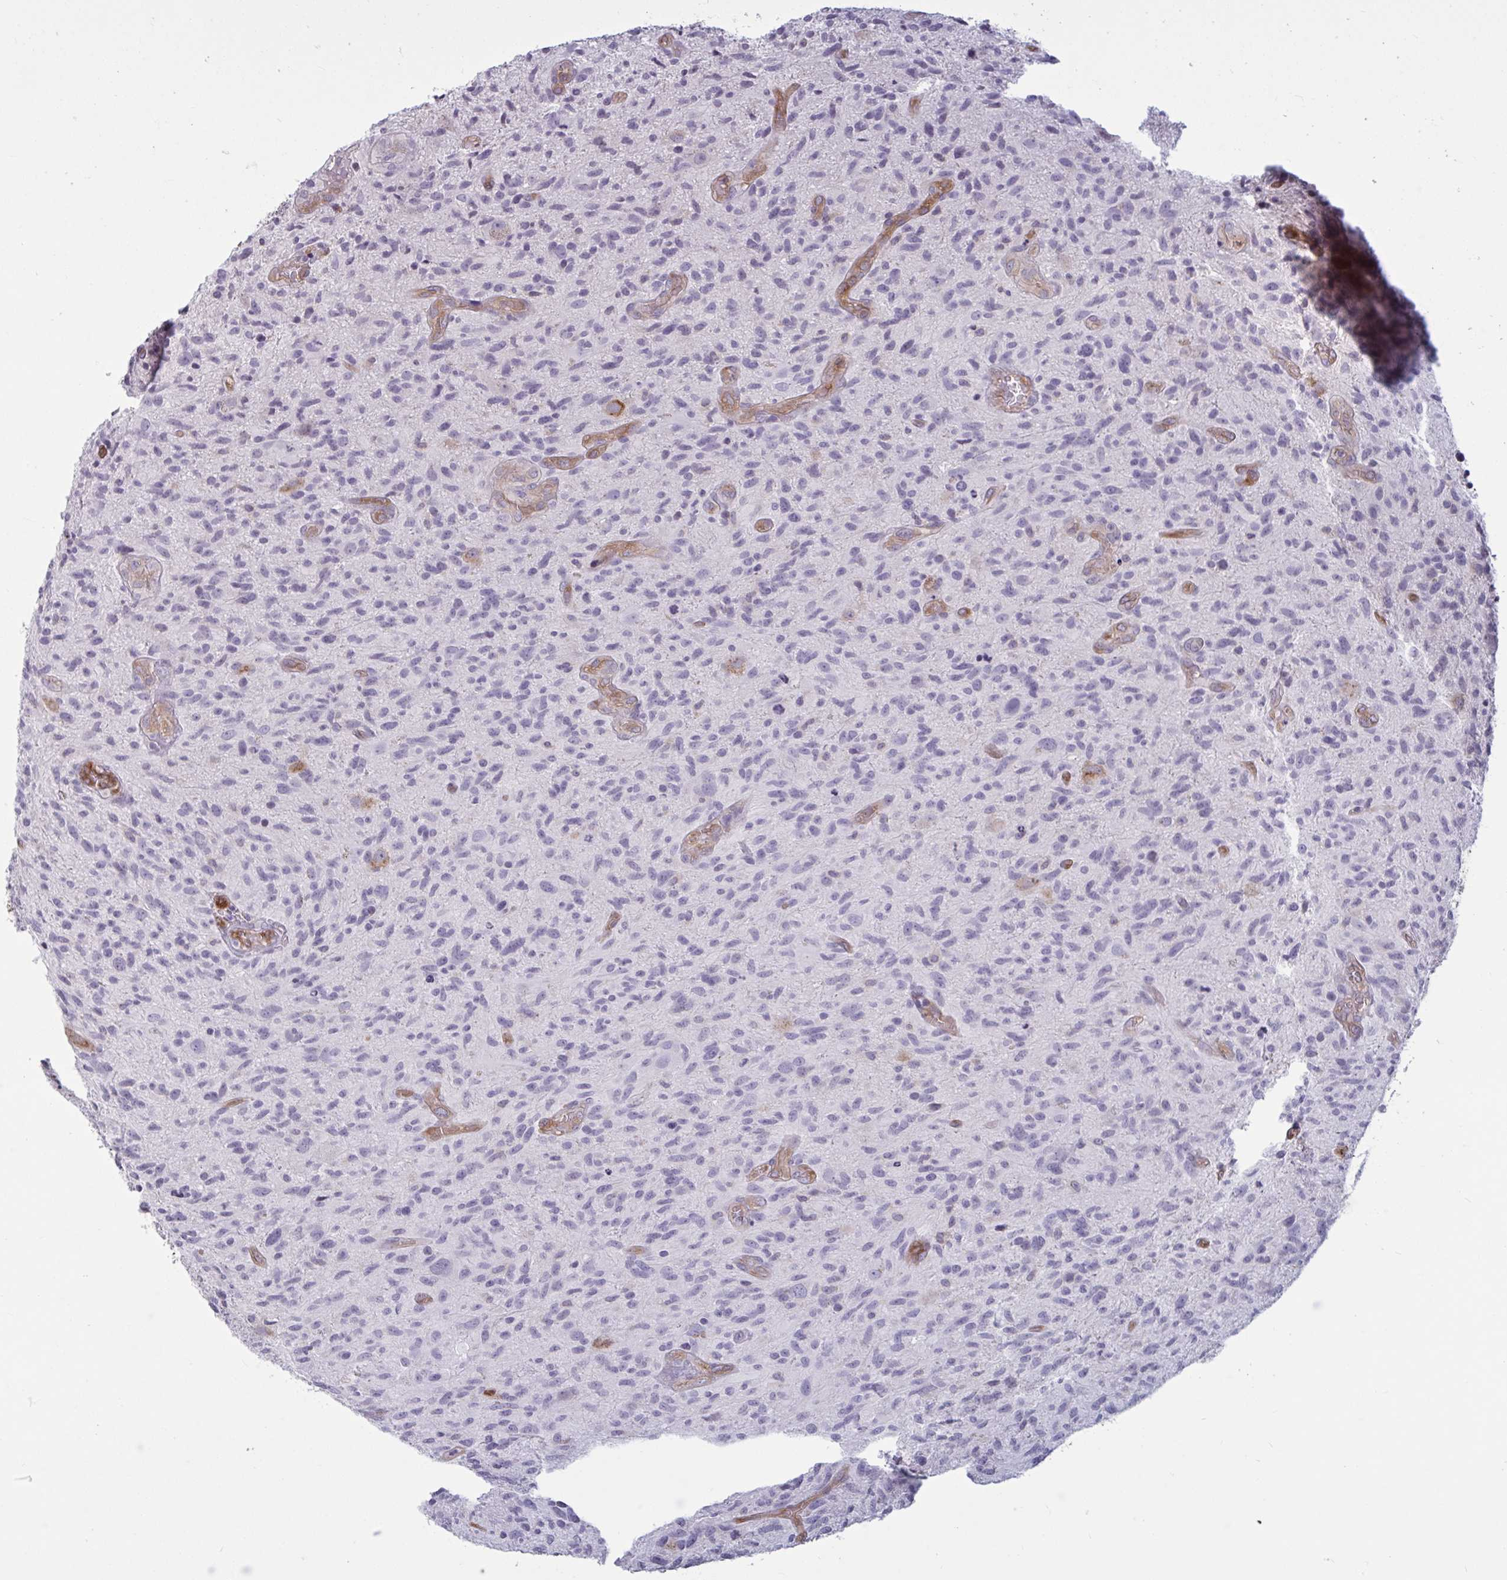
{"staining": {"intensity": "negative", "quantity": "none", "location": "none"}, "tissue": "glioma", "cell_type": "Tumor cells", "image_type": "cancer", "snomed": [{"axis": "morphology", "description": "Glioma, malignant, High grade"}, {"axis": "topography", "description": "Brain"}], "caption": "Immunohistochemistry micrograph of glioma stained for a protein (brown), which demonstrates no staining in tumor cells.", "gene": "TBC1D4", "patient": {"sex": "male", "age": 75}}